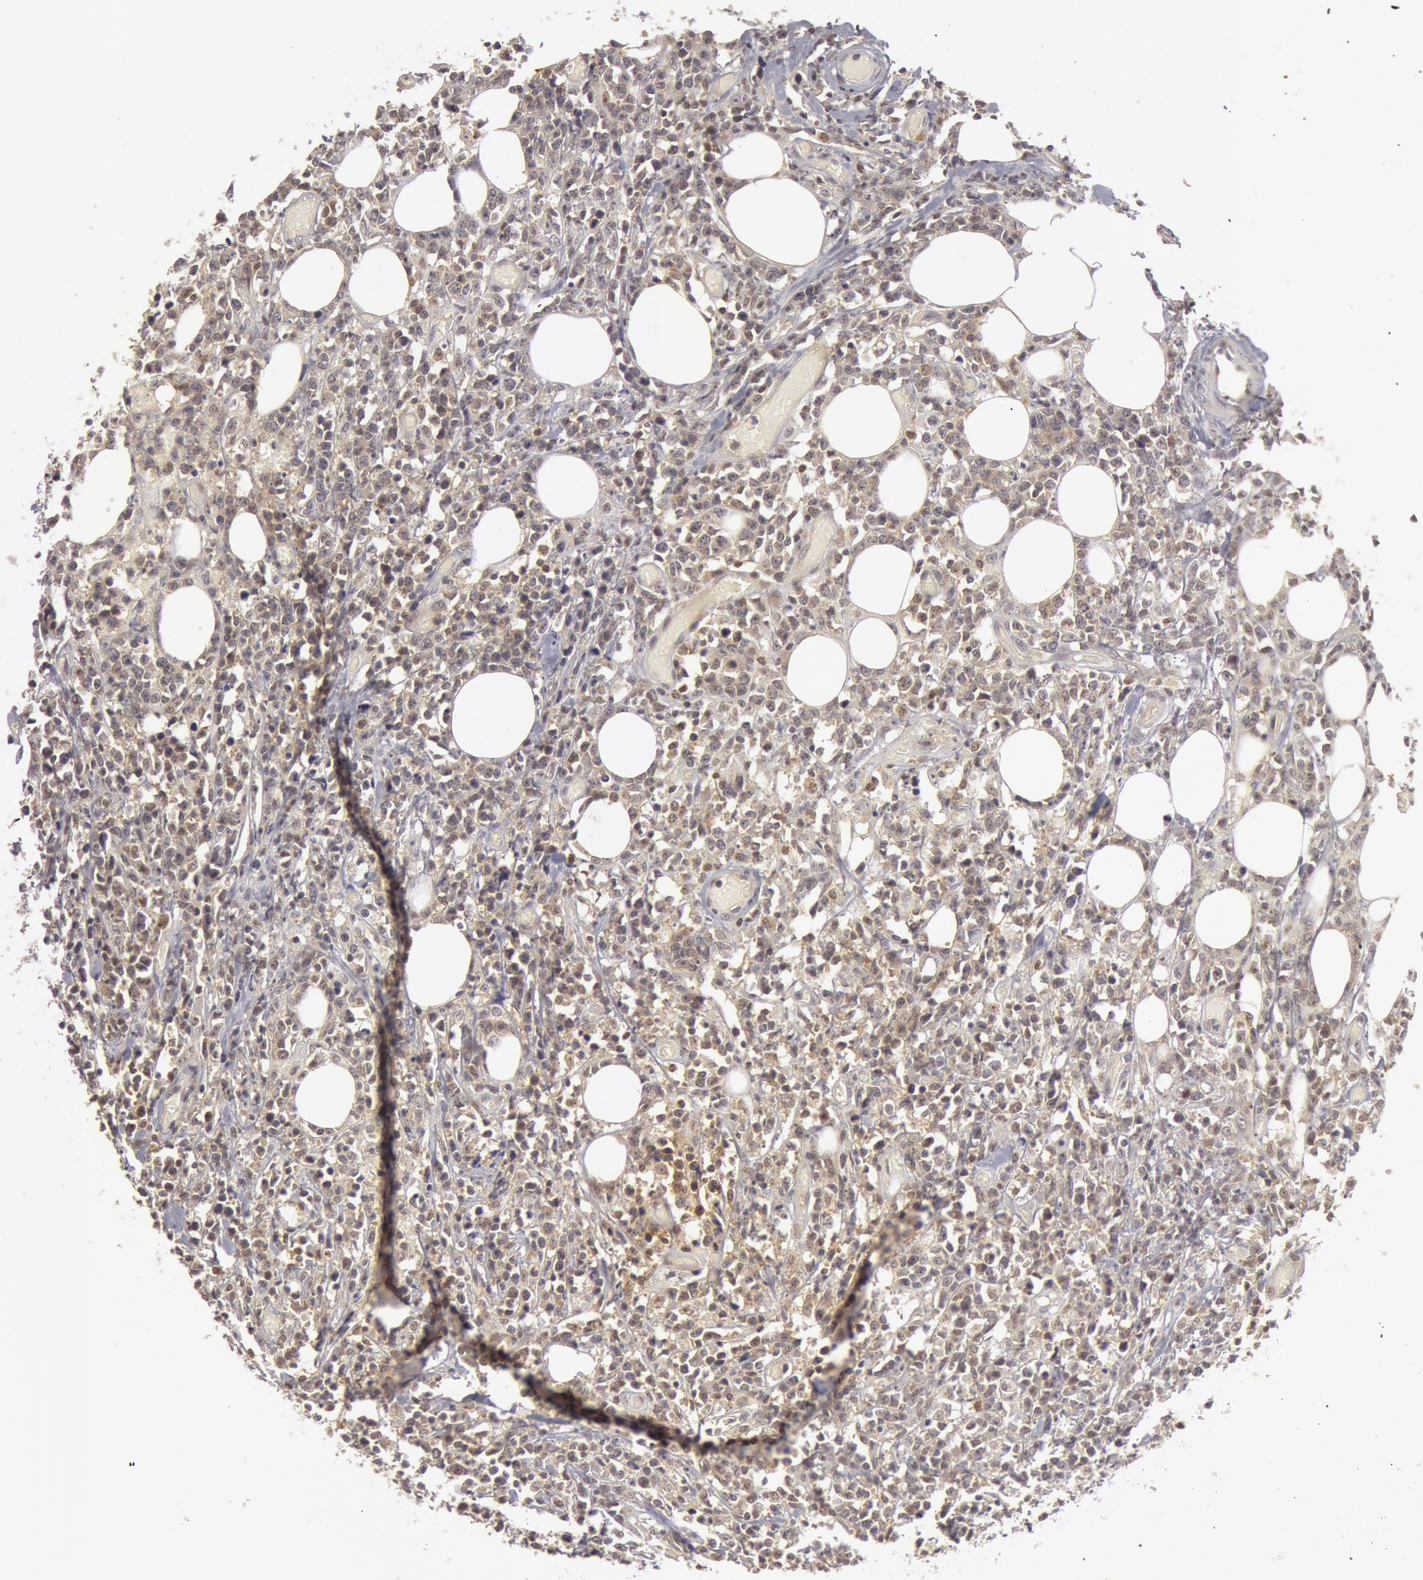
{"staining": {"intensity": "negative", "quantity": "none", "location": "none"}, "tissue": "lymphoma", "cell_type": "Tumor cells", "image_type": "cancer", "snomed": [{"axis": "morphology", "description": "Malignant lymphoma, non-Hodgkin's type, High grade"}, {"axis": "topography", "description": "Colon"}], "caption": "An immunohistochemistry (IHC) photomicrograph of lymphoma is shown. There is no staining in tumor cells of lymphoma.", "gene": "OASL", "patient": {"sex": "male", "age": 82}}